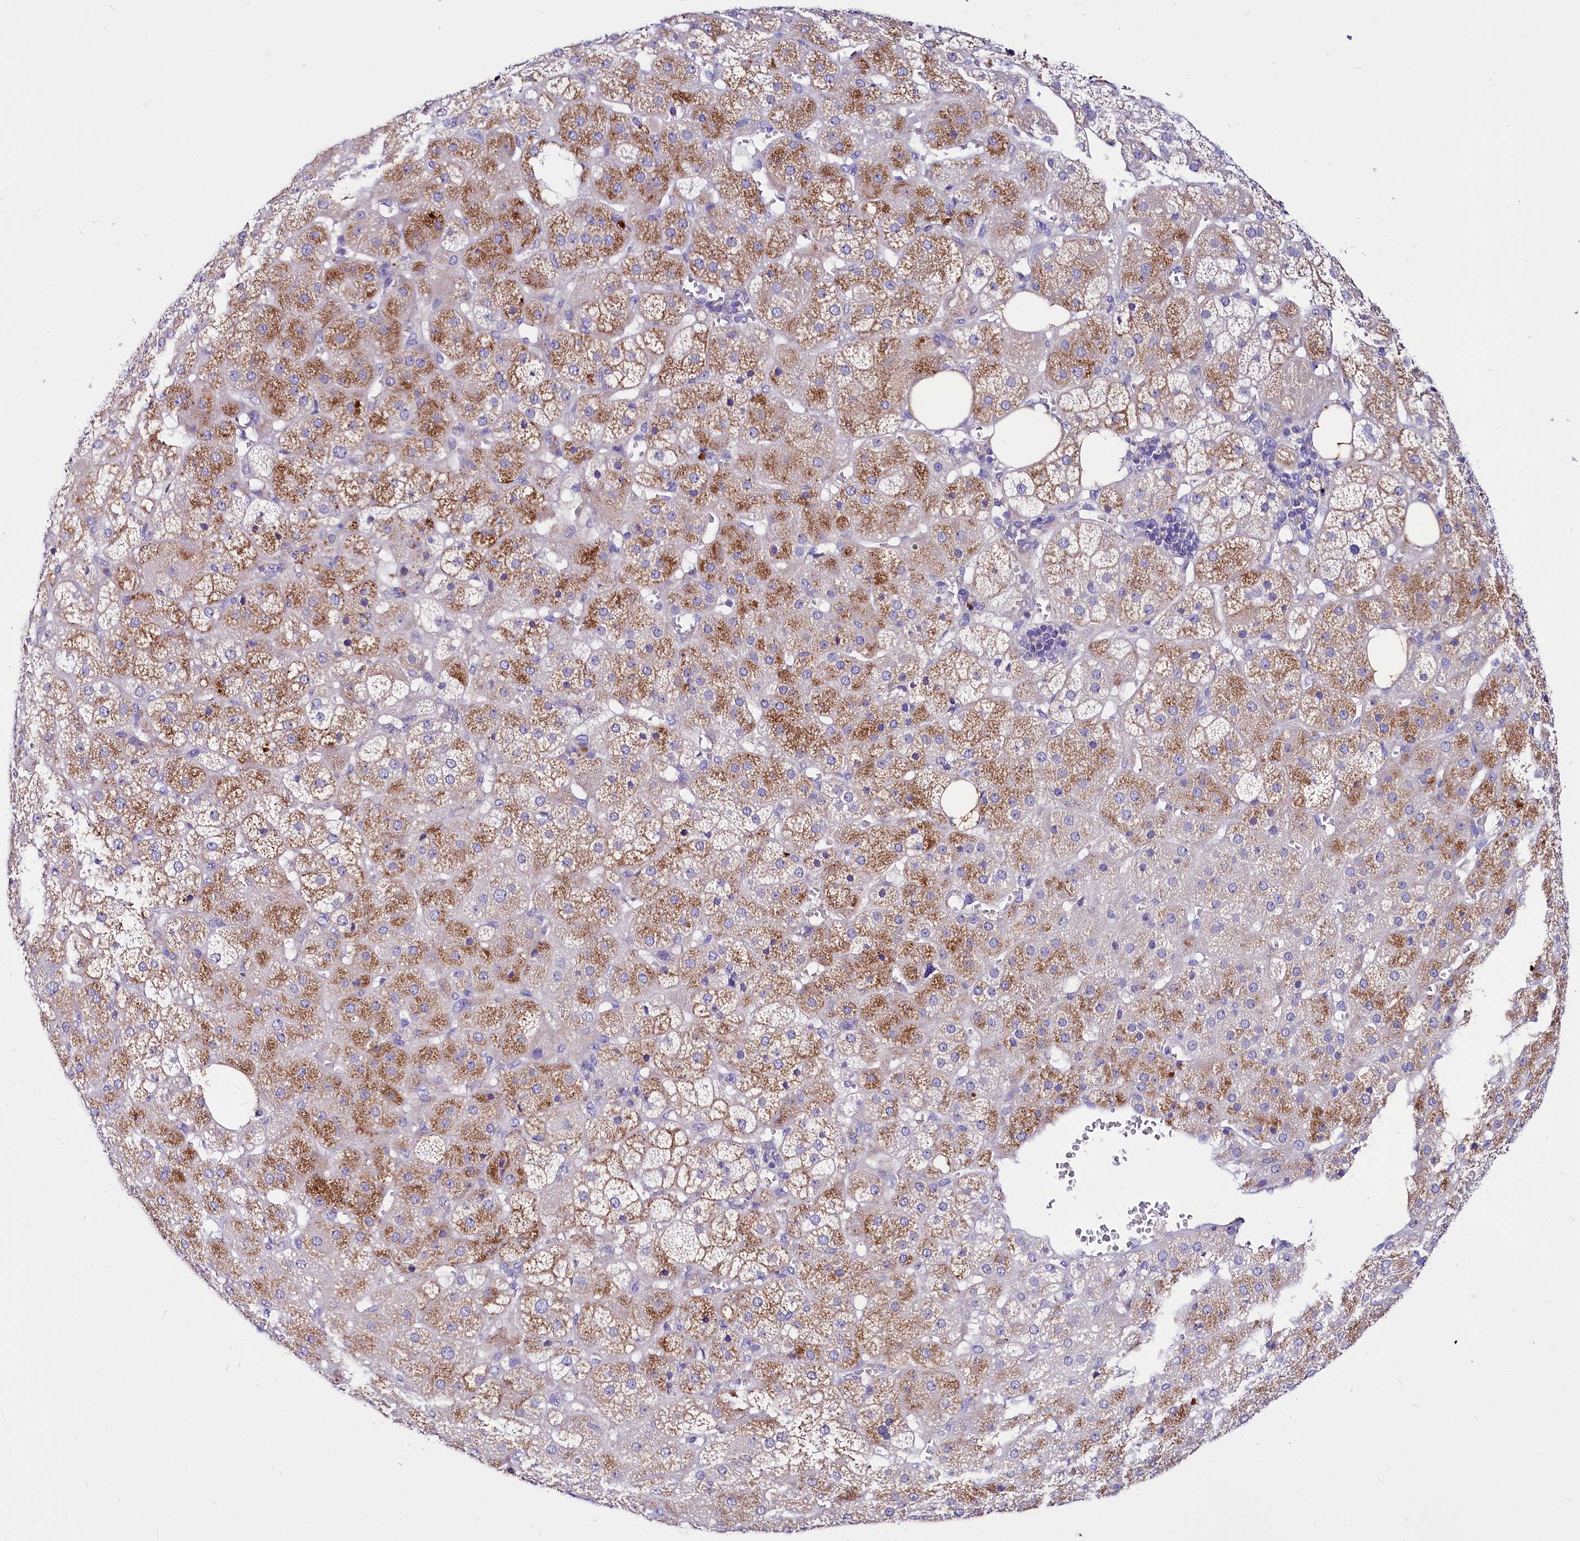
{"staining": {"intensity": "moderate", "quantity": "25%-75%", "location": "cytoplasmic/membranous"}, "tissue": "adrenal gland", "cell_type": "Glandular cells", "image_type": "normal", "snomed": [{"axis": "morphology", "description": "Normal tissue, NOS"}, {"axis": "topography", "description": "Adrenal gland"}], "caption": "IHC histopathology image of unremarkable adrenal gland stained for a protein (brown), which exhibits medium levels of moderate cytoplasmic/membranous staining in approximately 25%-75% of glandular cells.", "gene": "ABHD5", "patient": {"sex": "female", "age": 57}}